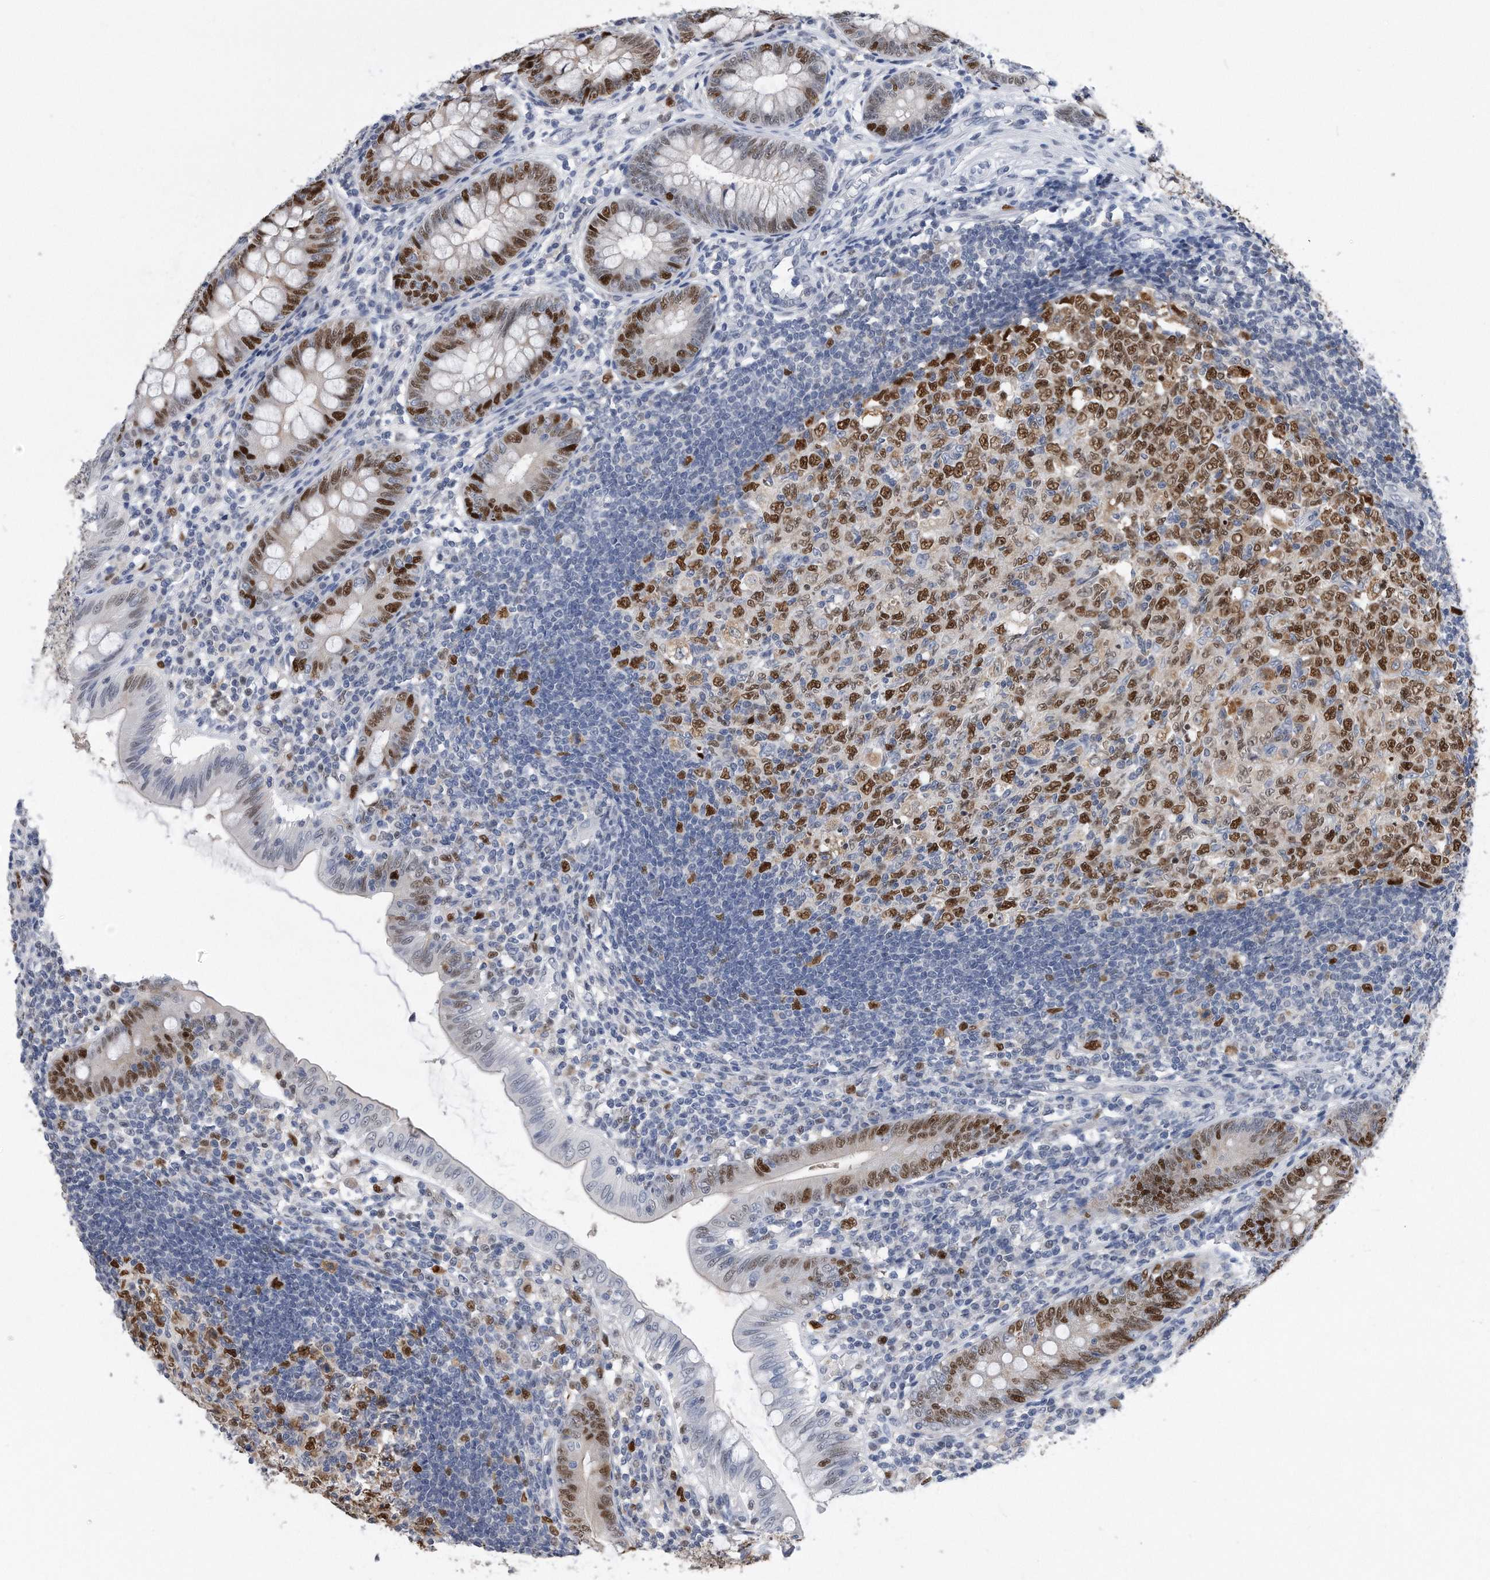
{"staining": {"intensity": "strong", "quantity": "25%-75%", "location": "nuclear"}, "tissue": "appendix", "cell_type": "Glandular cells", "image_type": "normal", "snomed": [{"axis": "morphology", "description": "Normal tissue, NOS"}, {"axis": "topography", "description": "Appendix"}], "caption": "IHC histopathology image of normal appendix stained for a protein (brown), which demonstrates high levels of strong nuclear staining in about 25%-75% of glandular cells.", "gene": "PCNA", "patient": {"sex": "male", "age": 14}}